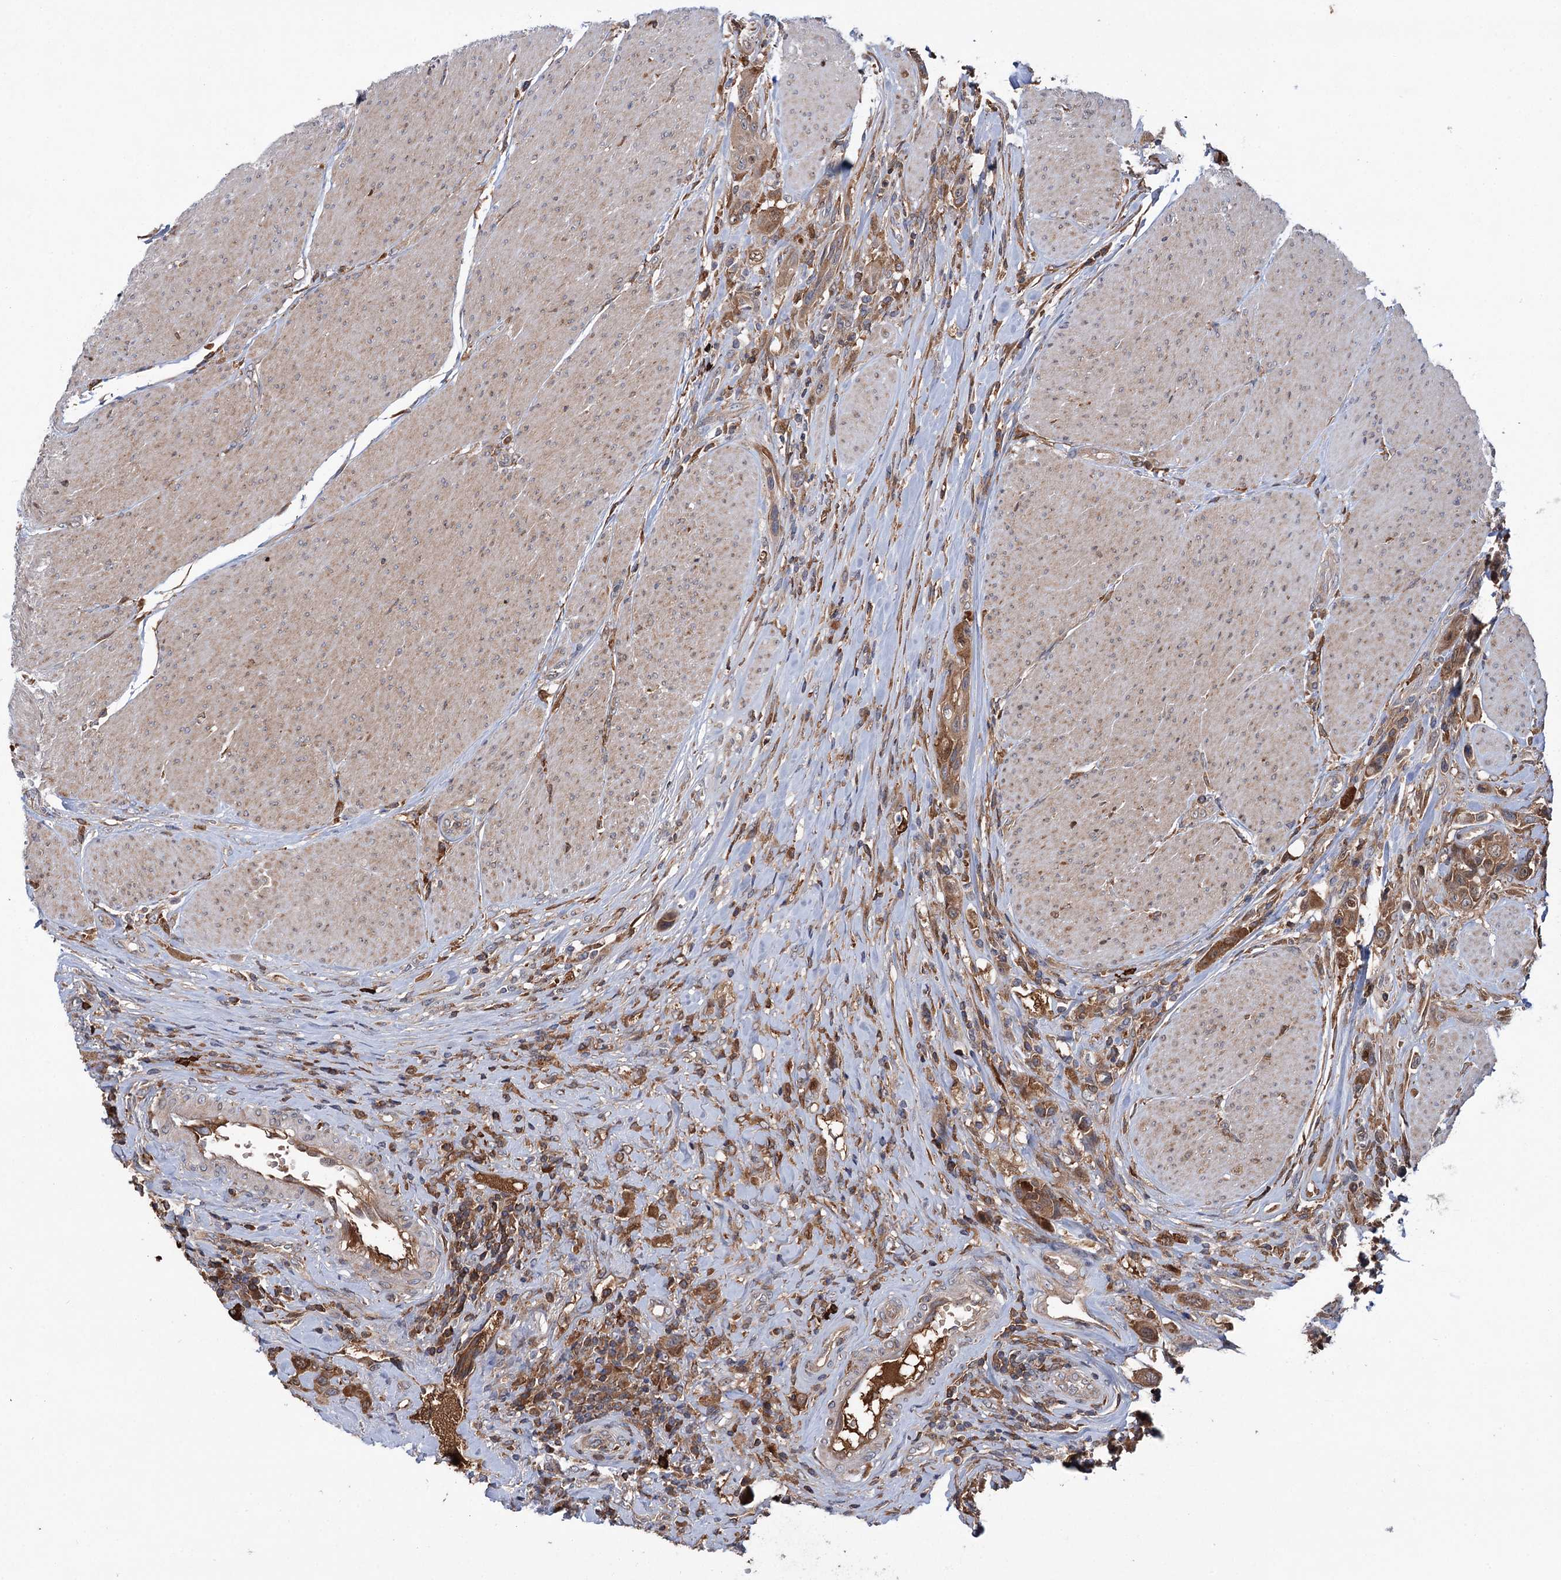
{"staining": {"intensity": "moderate", "quantity": ">75%", "location": "cytoplasmic/membranous"}, "tissue": "urothelial cancer", "cell_type": "Tumor cells", "image_type": "cancer", "snomed": [{"axis": "morphology", "description": "Urothelial carcinoma, High grade"}, {"axis": "topography", "description": "Urinary bladder"}], "caption": "A medium amount of moderate cytoplasmic/membranous staining is present in approximately >75% of tumor cells in urothelial cancer tissue.", "gene": "PTPN3", "patient": {"sex": "male", "age": 50}}